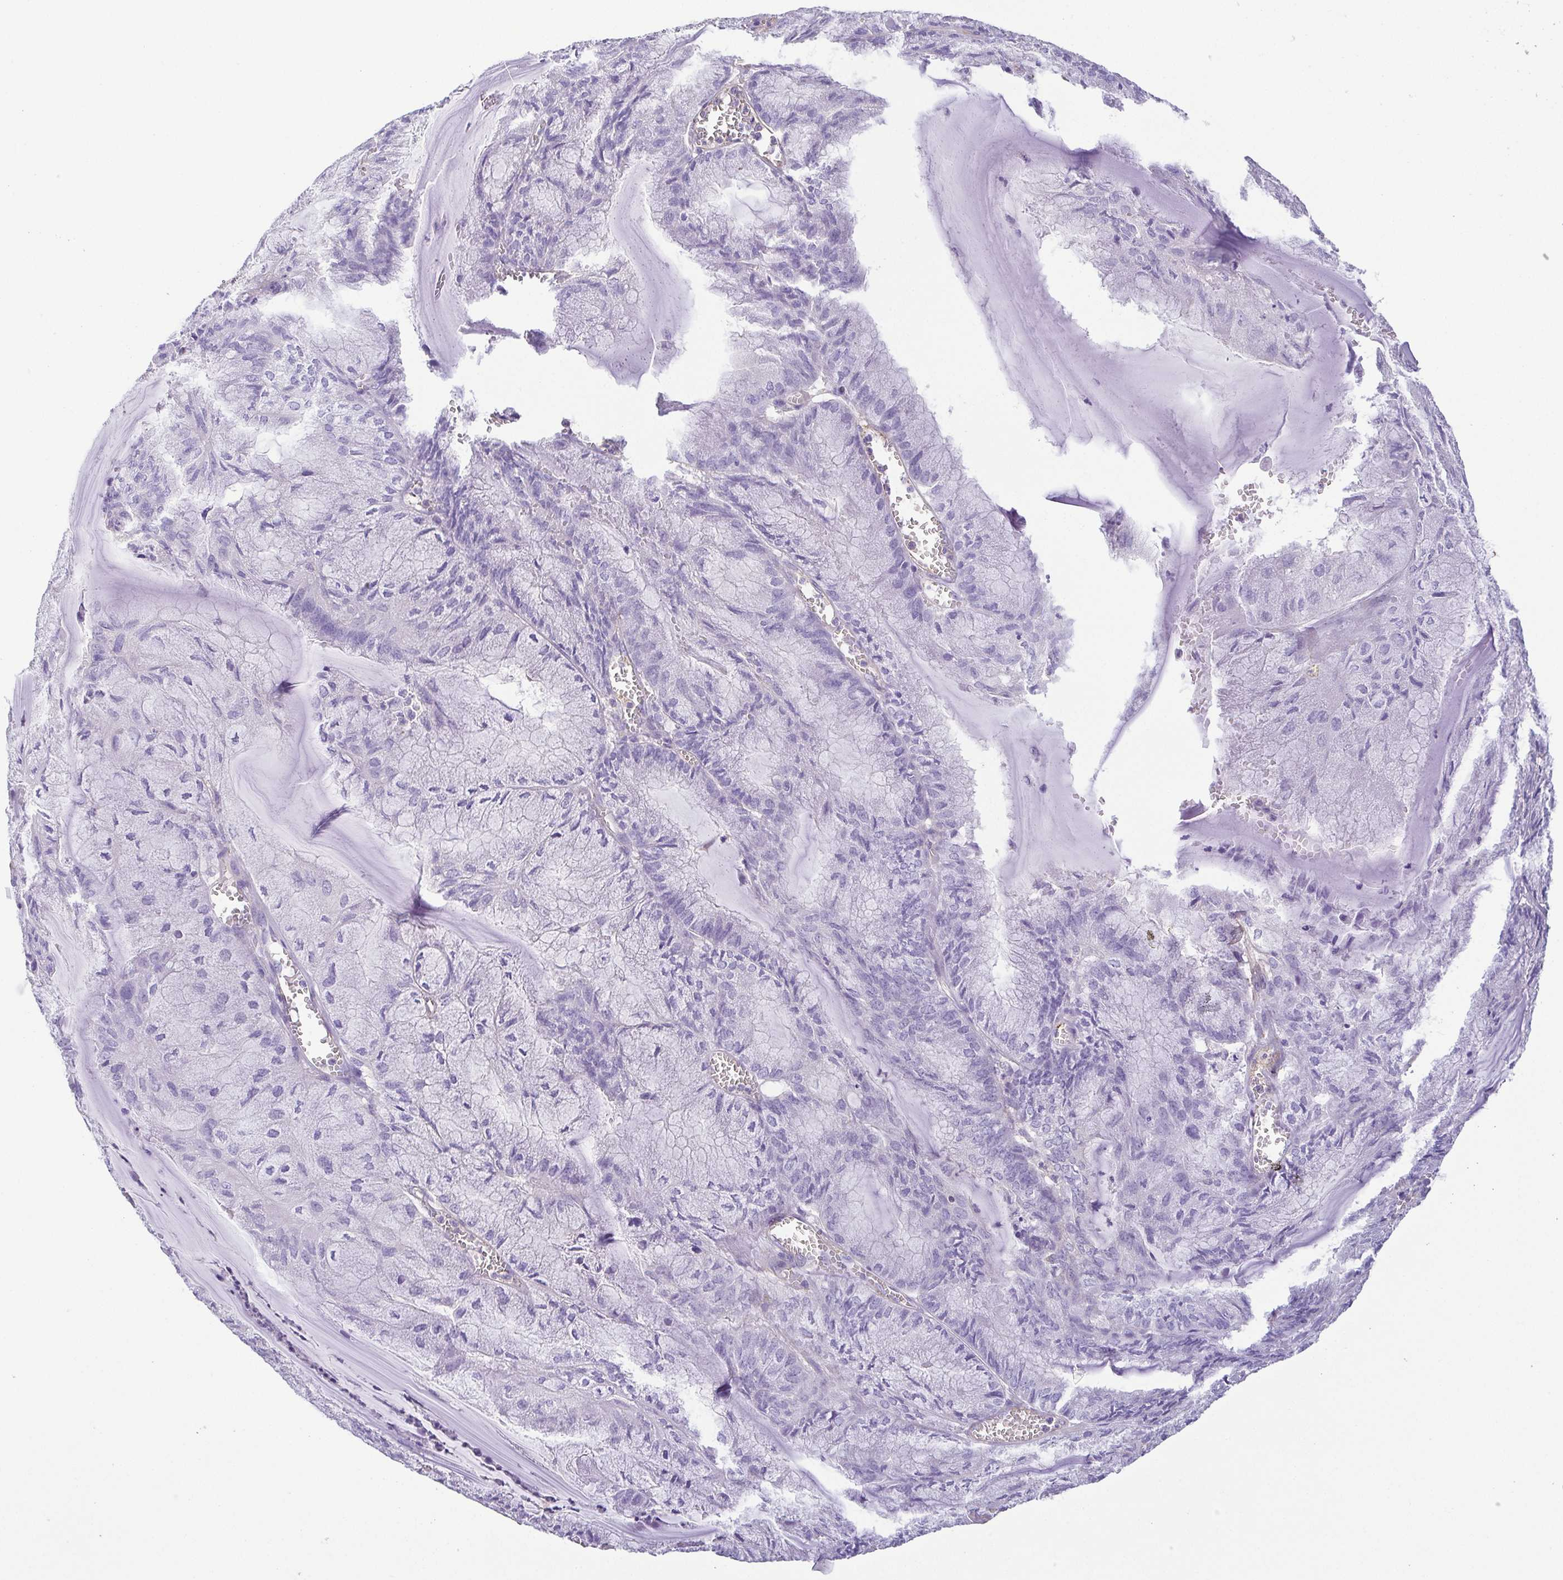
{"staining": {"intensity": "negative", "quantity": "none", "location": "none"}, "tissue": "endometrial cancer", "cell_type": "Tumor cells", "image_type": "cancer", "snomed": [{"axis": "morphology", "description": "Carcinoma, NOS"}, {"axis": "topography", "description": "Endometrium"}], "caption": "This is a photomicrograph of immunohistochemistry staining of endometrial cancer, which shows no staining in tumor cells.", "gene": "MYL6", "patient": {"sex": "female", "age": 62}}